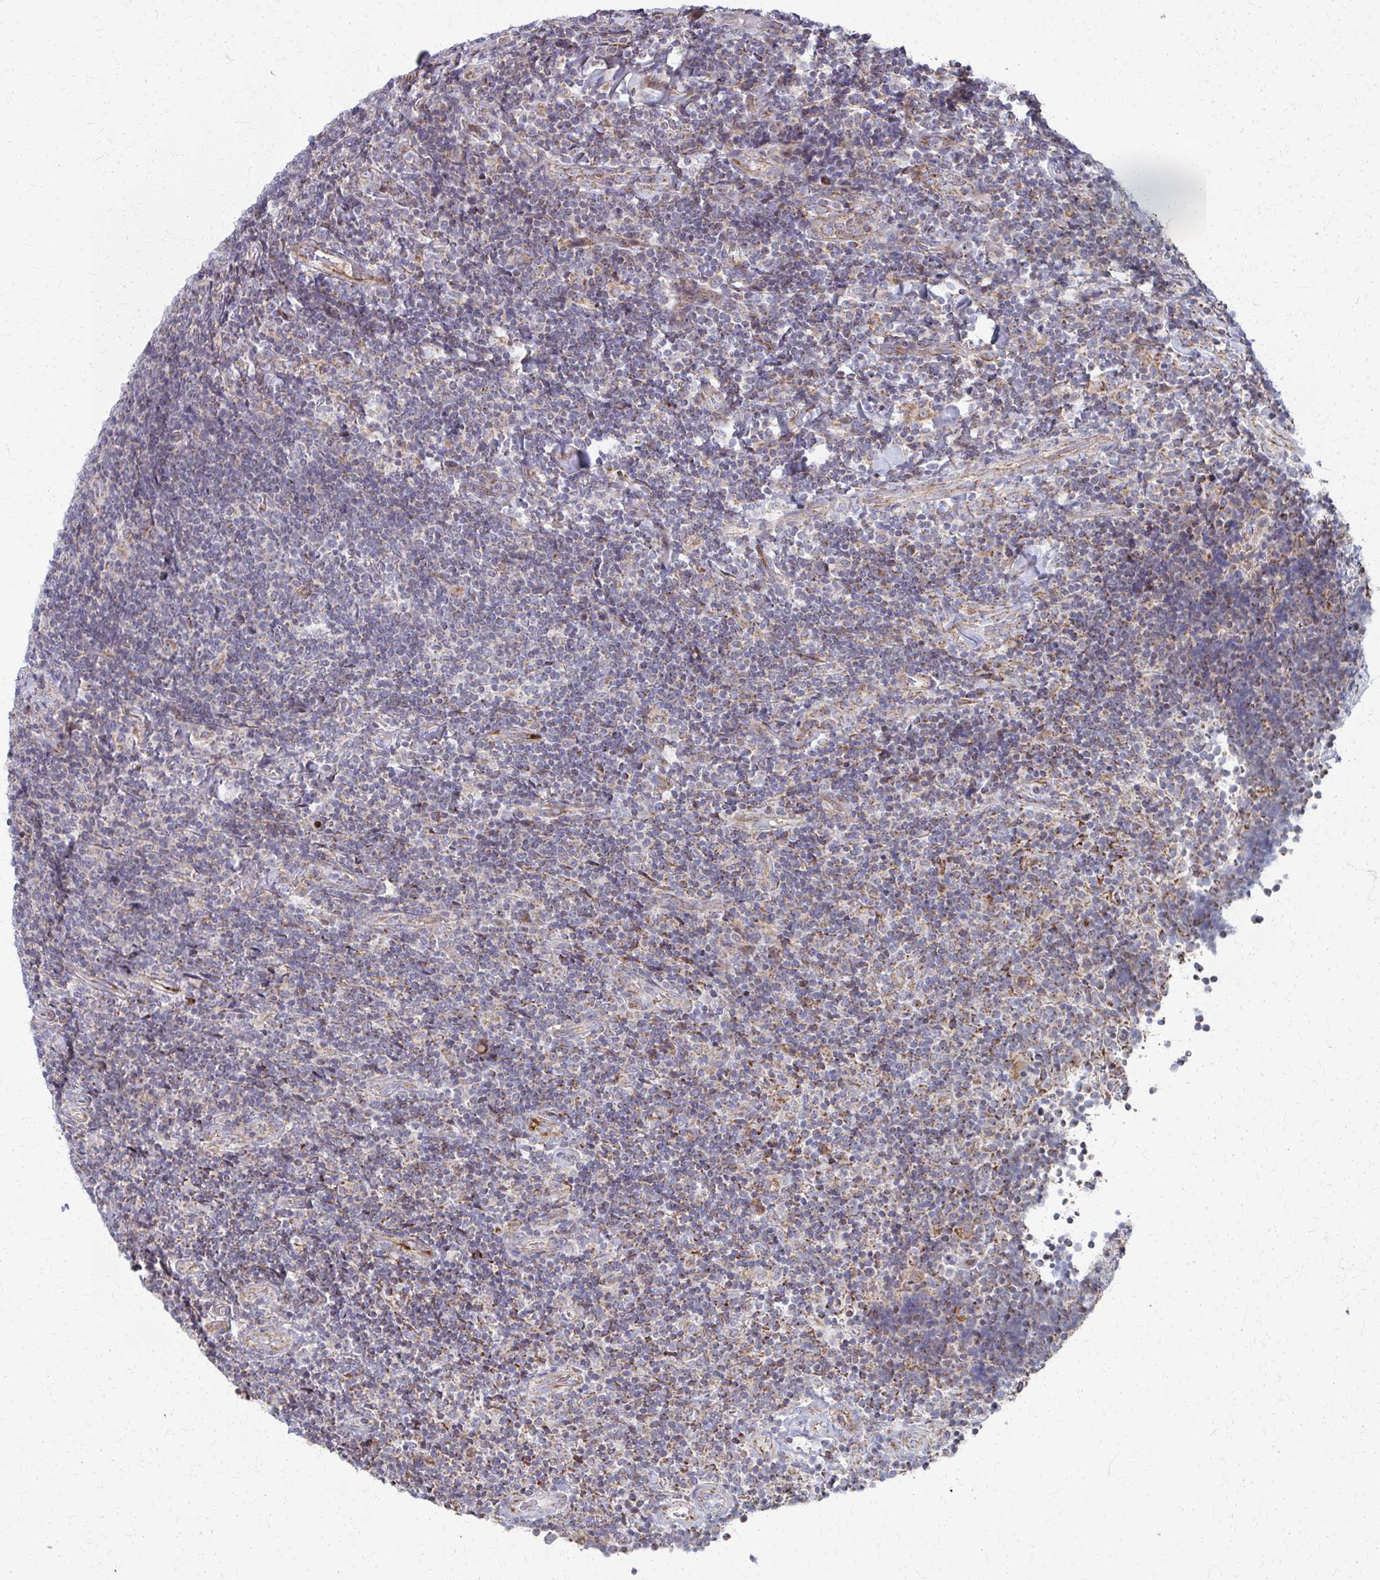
{"staining": {"intensity": "moderate", "quantity": "<25%", "location": "cytoplasmic/membranous"}, "tissue": "lymphoma", "cell_type": "Tumor cells", "image_type": "cancer", "snomed": [{"axis": "morphology", "description": "Malignant lymphoma, non-Hodgkin's type, Low grade"}, {"axis": "topography", "description": "Lymph node"}], "caption": "Immunohistochemistry of low-grade malignant lymphoma, non-Hodgkin's type displays low levels of moderate cytoplasmic/membranous positivity in about <25% of tumor cells.", "gene": "FAHD1", "patient": {"sex": "male", "age": 52}}